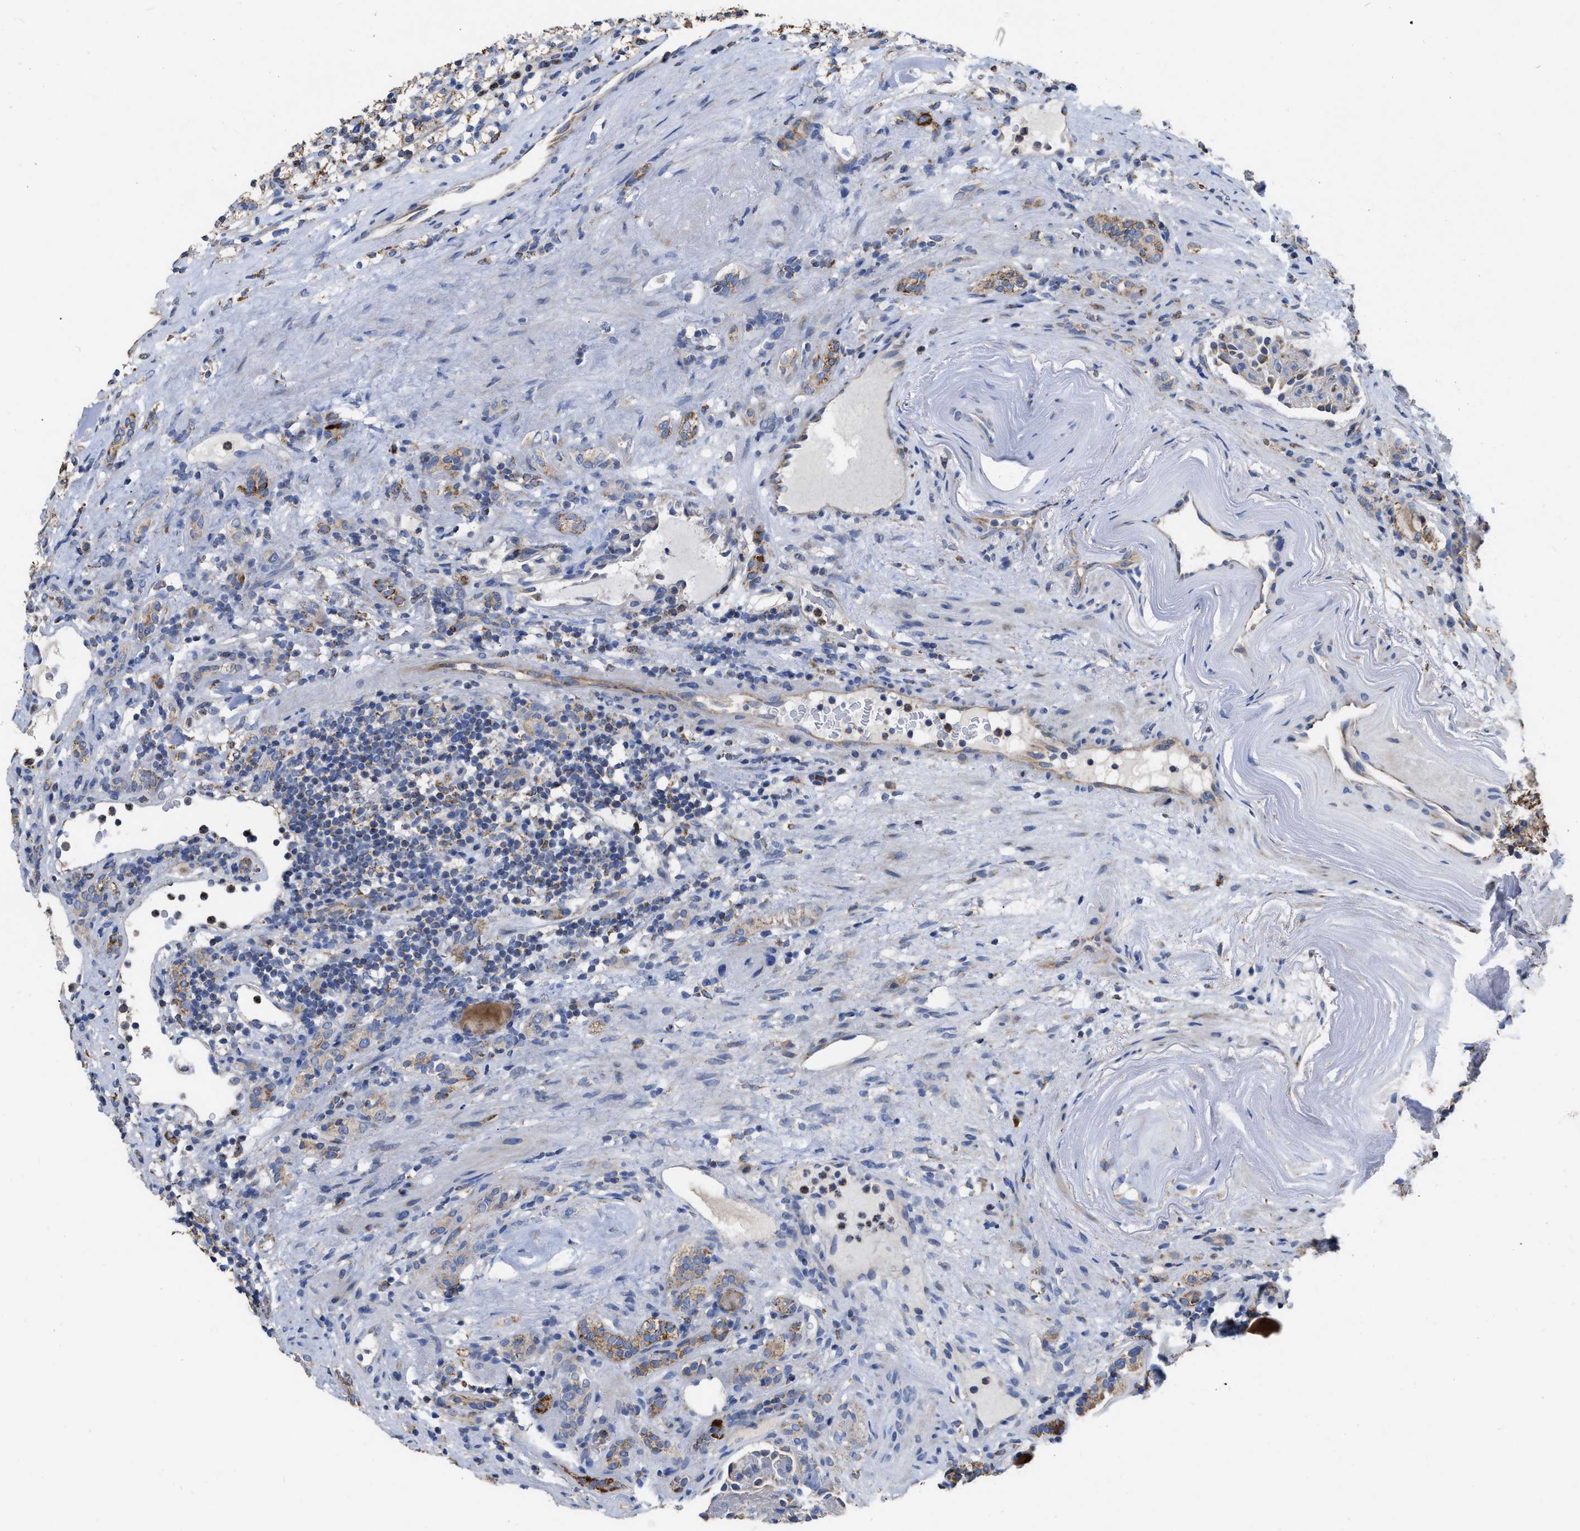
{"staining": {"intensity": "moderate", "quantity": ">75%", "location": "cytoplasmic/membranous"}, "tissue": "renal cancer", "cell_type": "Tumor cells", "image_type": "cancer", "snomed": [{"axis": "morphology", "description": "Normal tissue, NOS"}, {"axis": "morphology", "description": "Adenocarcinoma, NOS"}, {"axis": "topography", "description": "Kidney"}], "caption": "The micrograph reveals a brown stain indicating the presence of a protein in the cytoplasmic/membranous of tumor cells in renal cancer.", "gene": "AK2", "patient": {"sex": "female", "age": 72}}